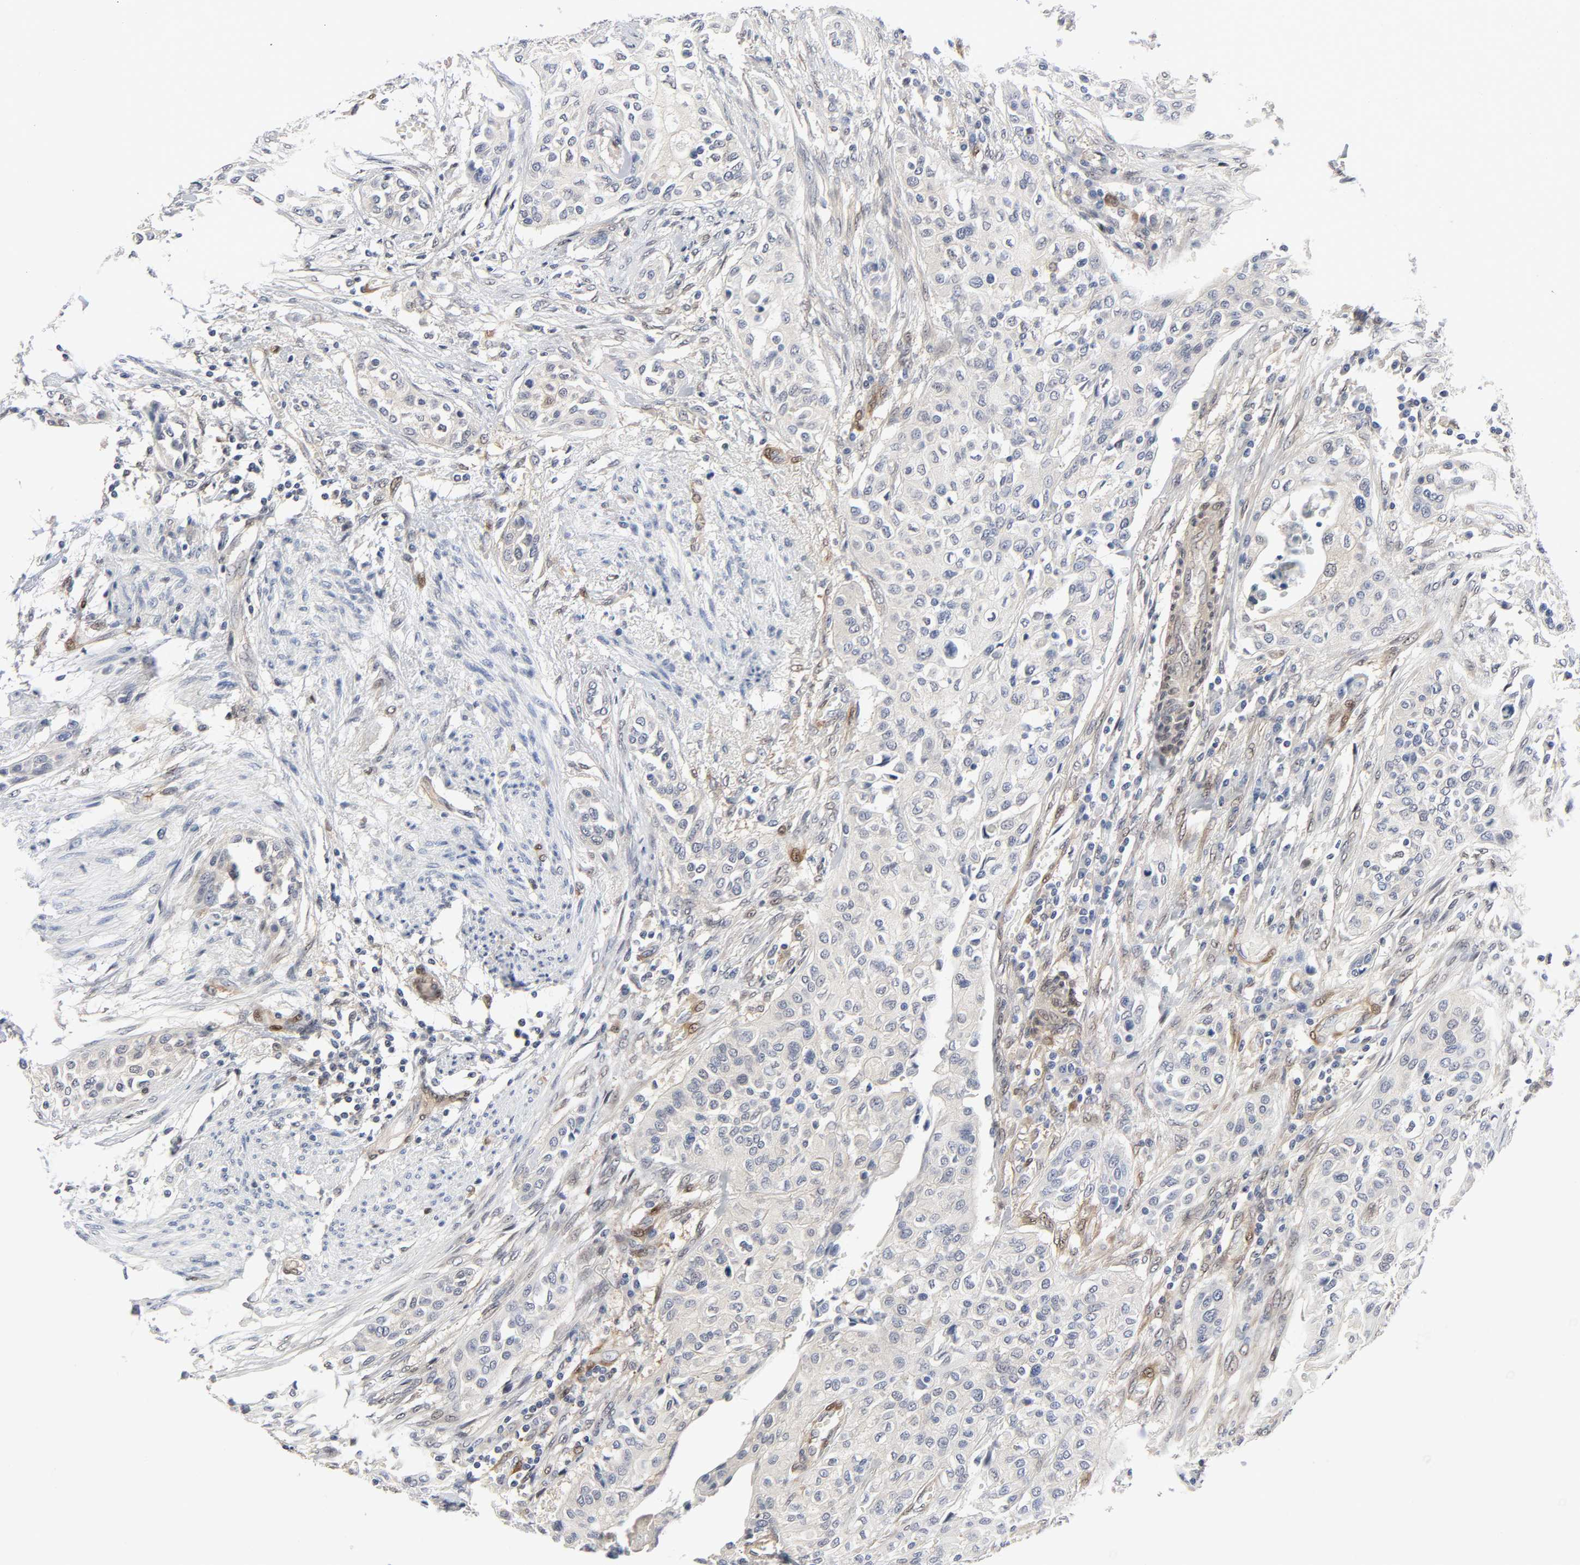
{"staining": {"intensity": "negative", "quantity": "none", "location": "none"}, "tissue": "urothelial cancer", "cell_type": "Tumor cells", "image_type": "cancer", "snomed": [{"axis": "morphology", "description": "Urothelial carcinoma, High grade"}, {"axis": "topography", "description": "Urinary bladder"}], "caption": "The photomicrograph demonstrates no significant staining in tumor cells of urothelial cancer.", "gene": "PTEN", "patient": {"sex": "male", "age": 74}}